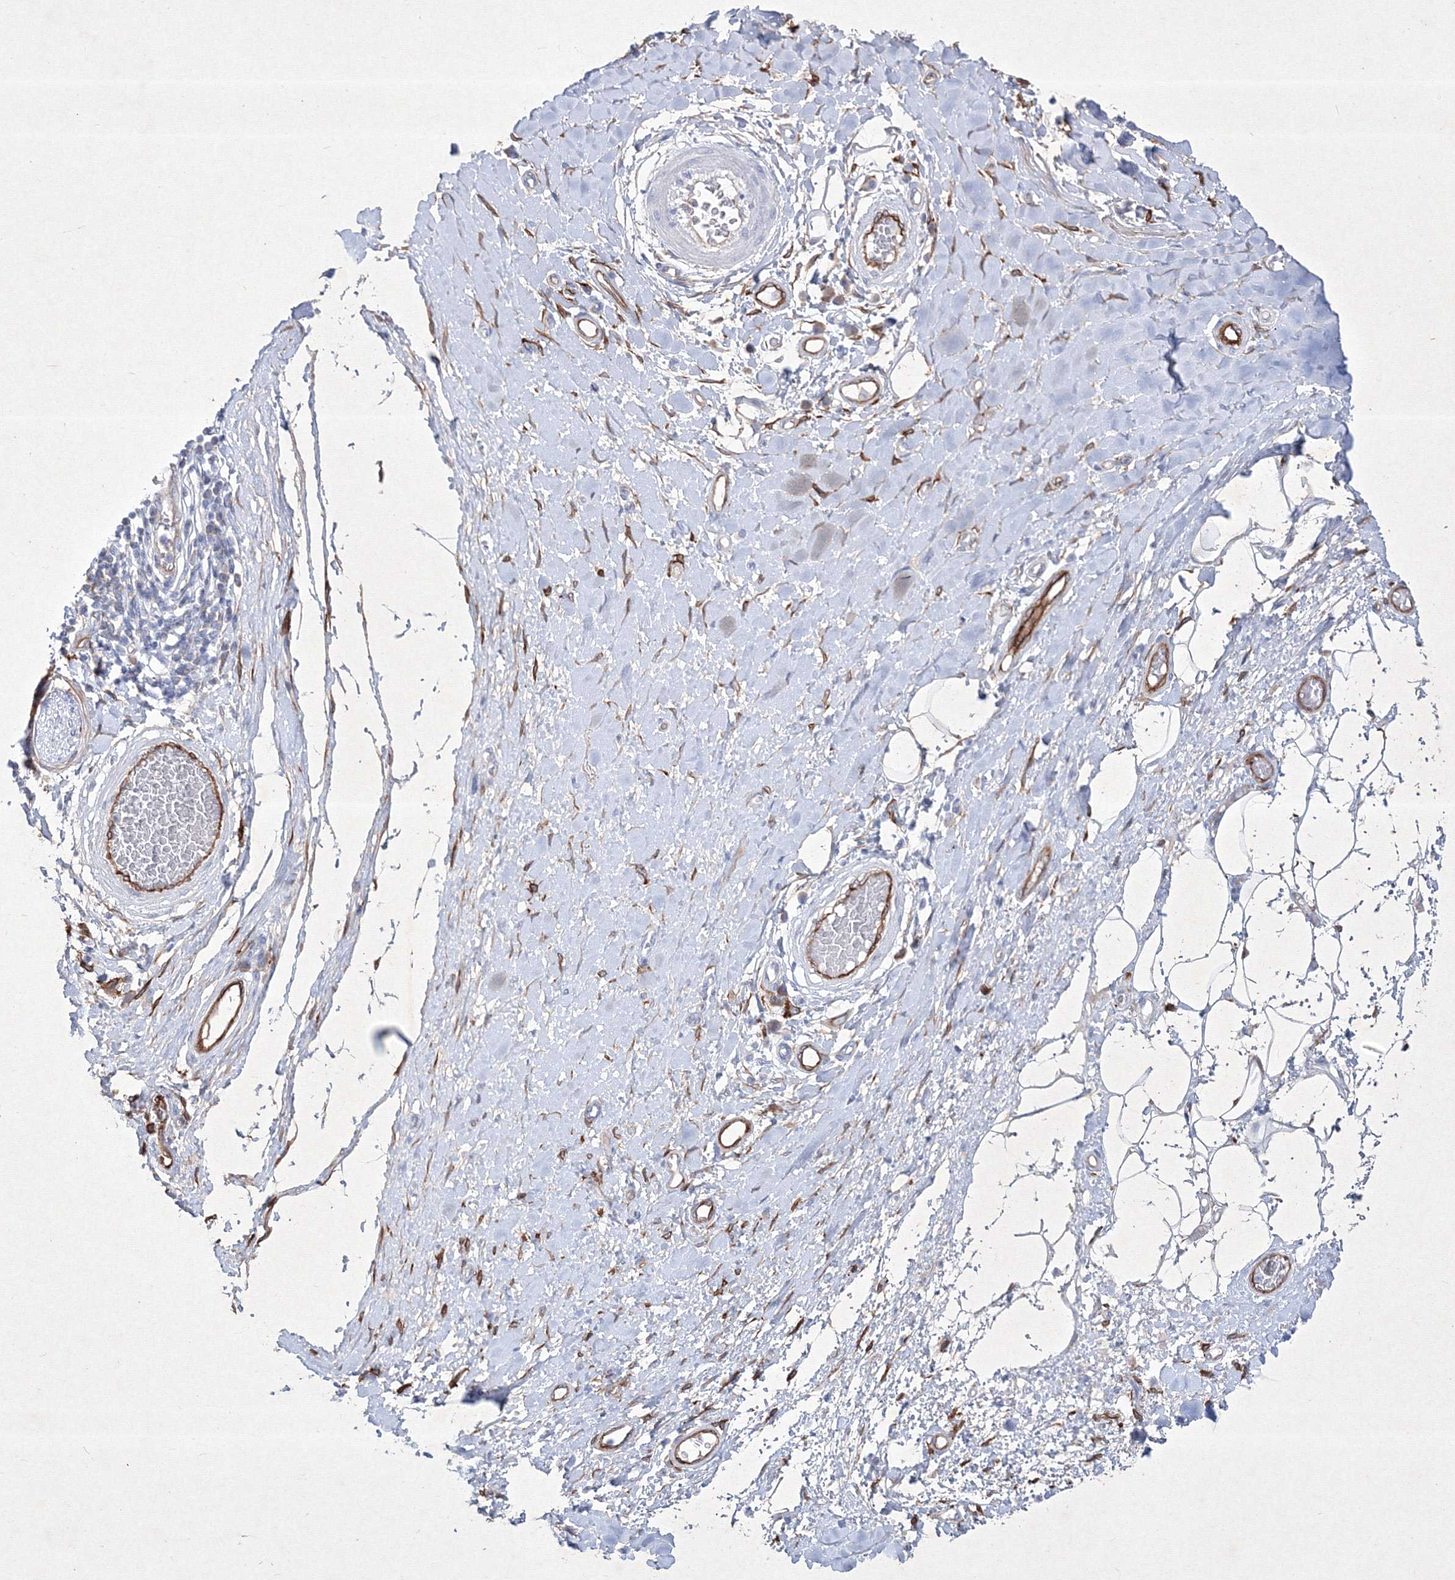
{"staining": {"intensity": "negative", "quantity": "none", "location": "none"}, "tissue": "adipose tissue", "cell_type": "Adipocytes", "image_type": "normal", "snomed": [{"axis": "morphology", "description": "Normal tissue, NOS"}, {"axis": "morphology", "description": "Adenocarcinoma, NOS"}, {"axis": "topography", "description": "Esophagus"}, {"axis": "topography", "description": "Stomach, upper"}, {"axis": "topography", "description": "Peripheral nerve tissue"}], "caption": "The image shows no significant positivity in adipocytes of adipose tissue.", "gene": "TMEM139", "patient": {"sex": "male", "age": 62}}